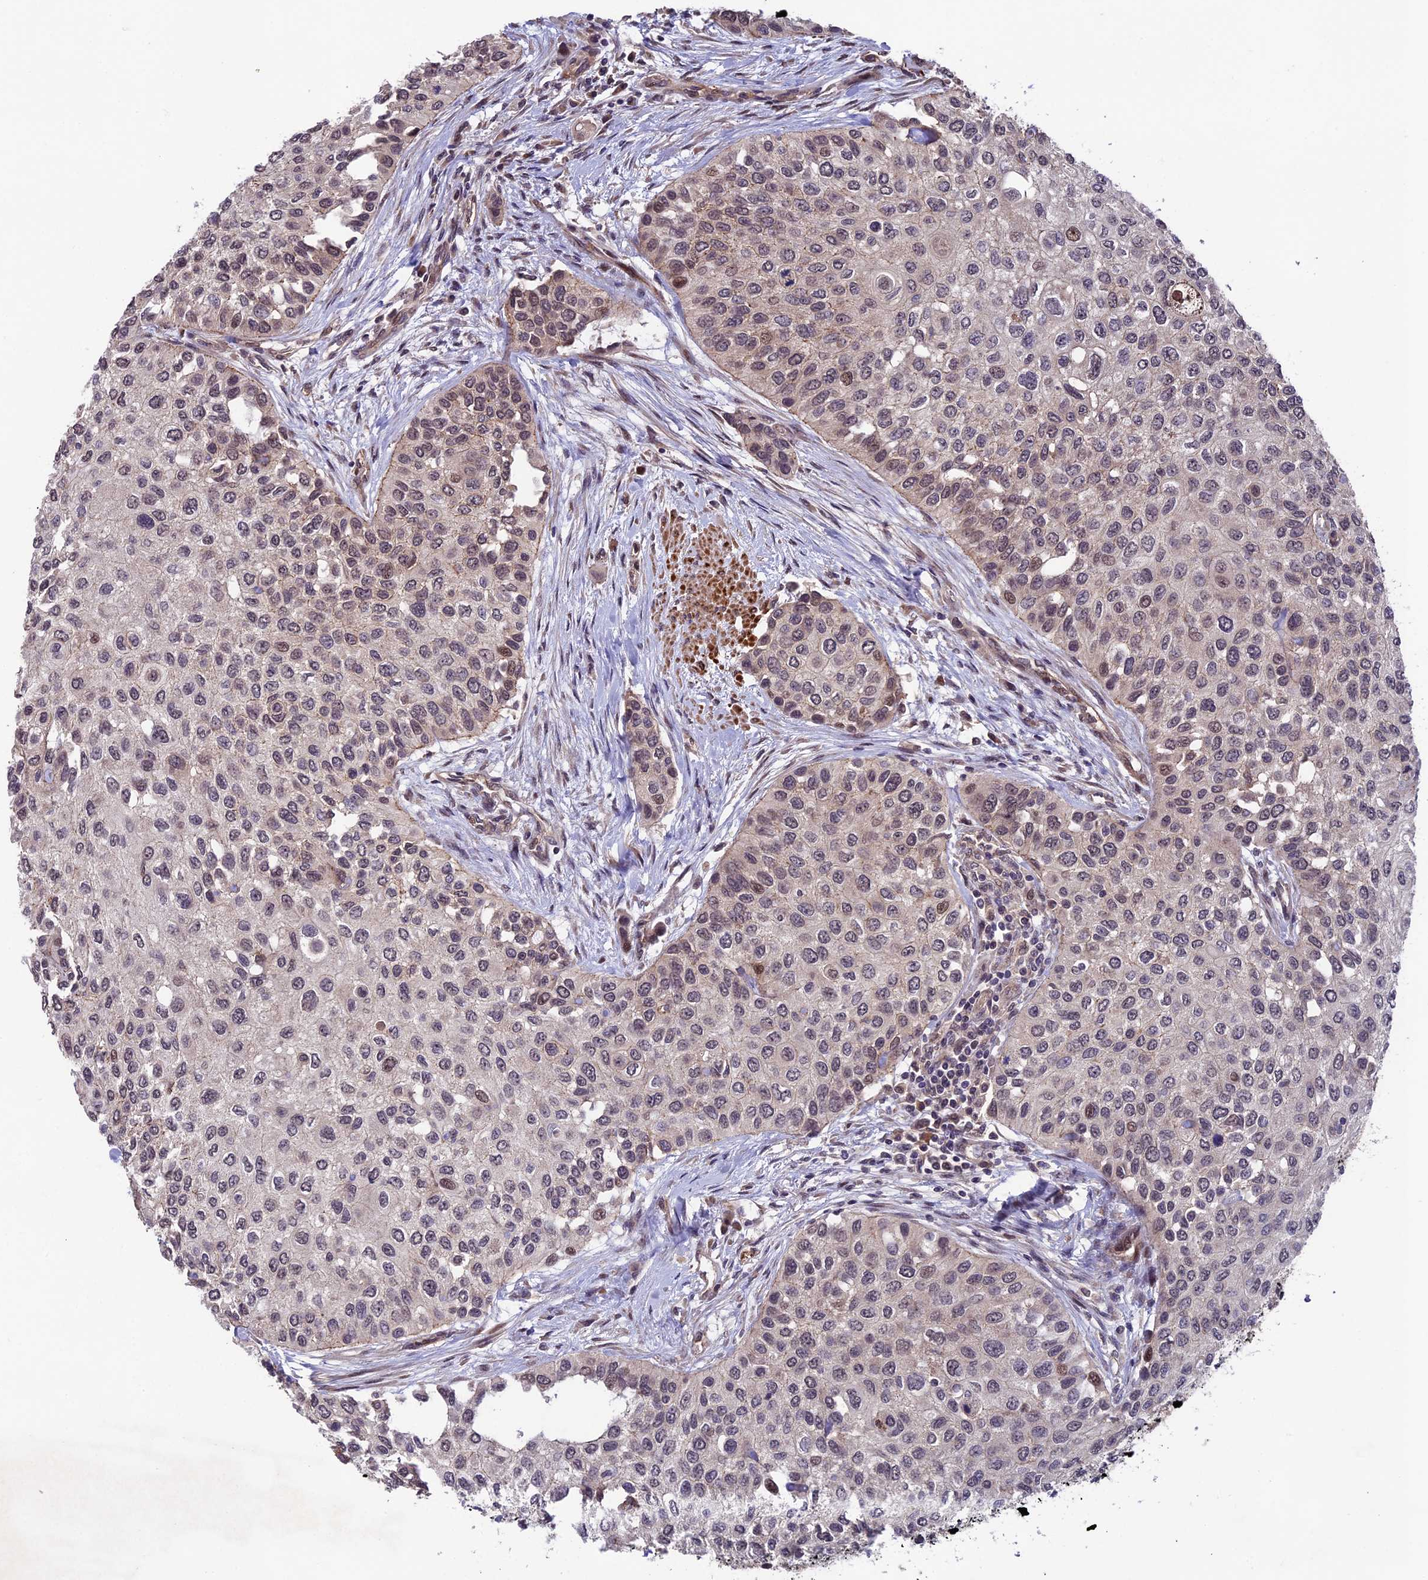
{"staining": {"intensity": "weak", "quantity": "25%-75%", "location": "nuclear"}, "tissue": "urothelial cancer", "cell_type": "Tumor cells", "image_type": "cancer", "snomed": [{"axis": "morphology", "description": "Normal tissue, NOS"}, {"axis": "morphology", "description": "Urothelial carcinoma, High grade"}, {"axis": "topography", "description": "Vascular tissue"}, {"axis": "topography", "description": "Urinary bladder"}], "caption": "IHC staining of urothelial cancer, which shows low levels of weak nuclear staining in about 25%-75% of tumor cells indicating weak nuclear protein positivity. The staining was performed using DAB (3,3'-diaminobenzidine) (brown) for protein detection and nuclei were counterstained in hematoxylin (blue).", "gene": "SIPA1L3", "patient": {"sex": "female", "age": 56}}